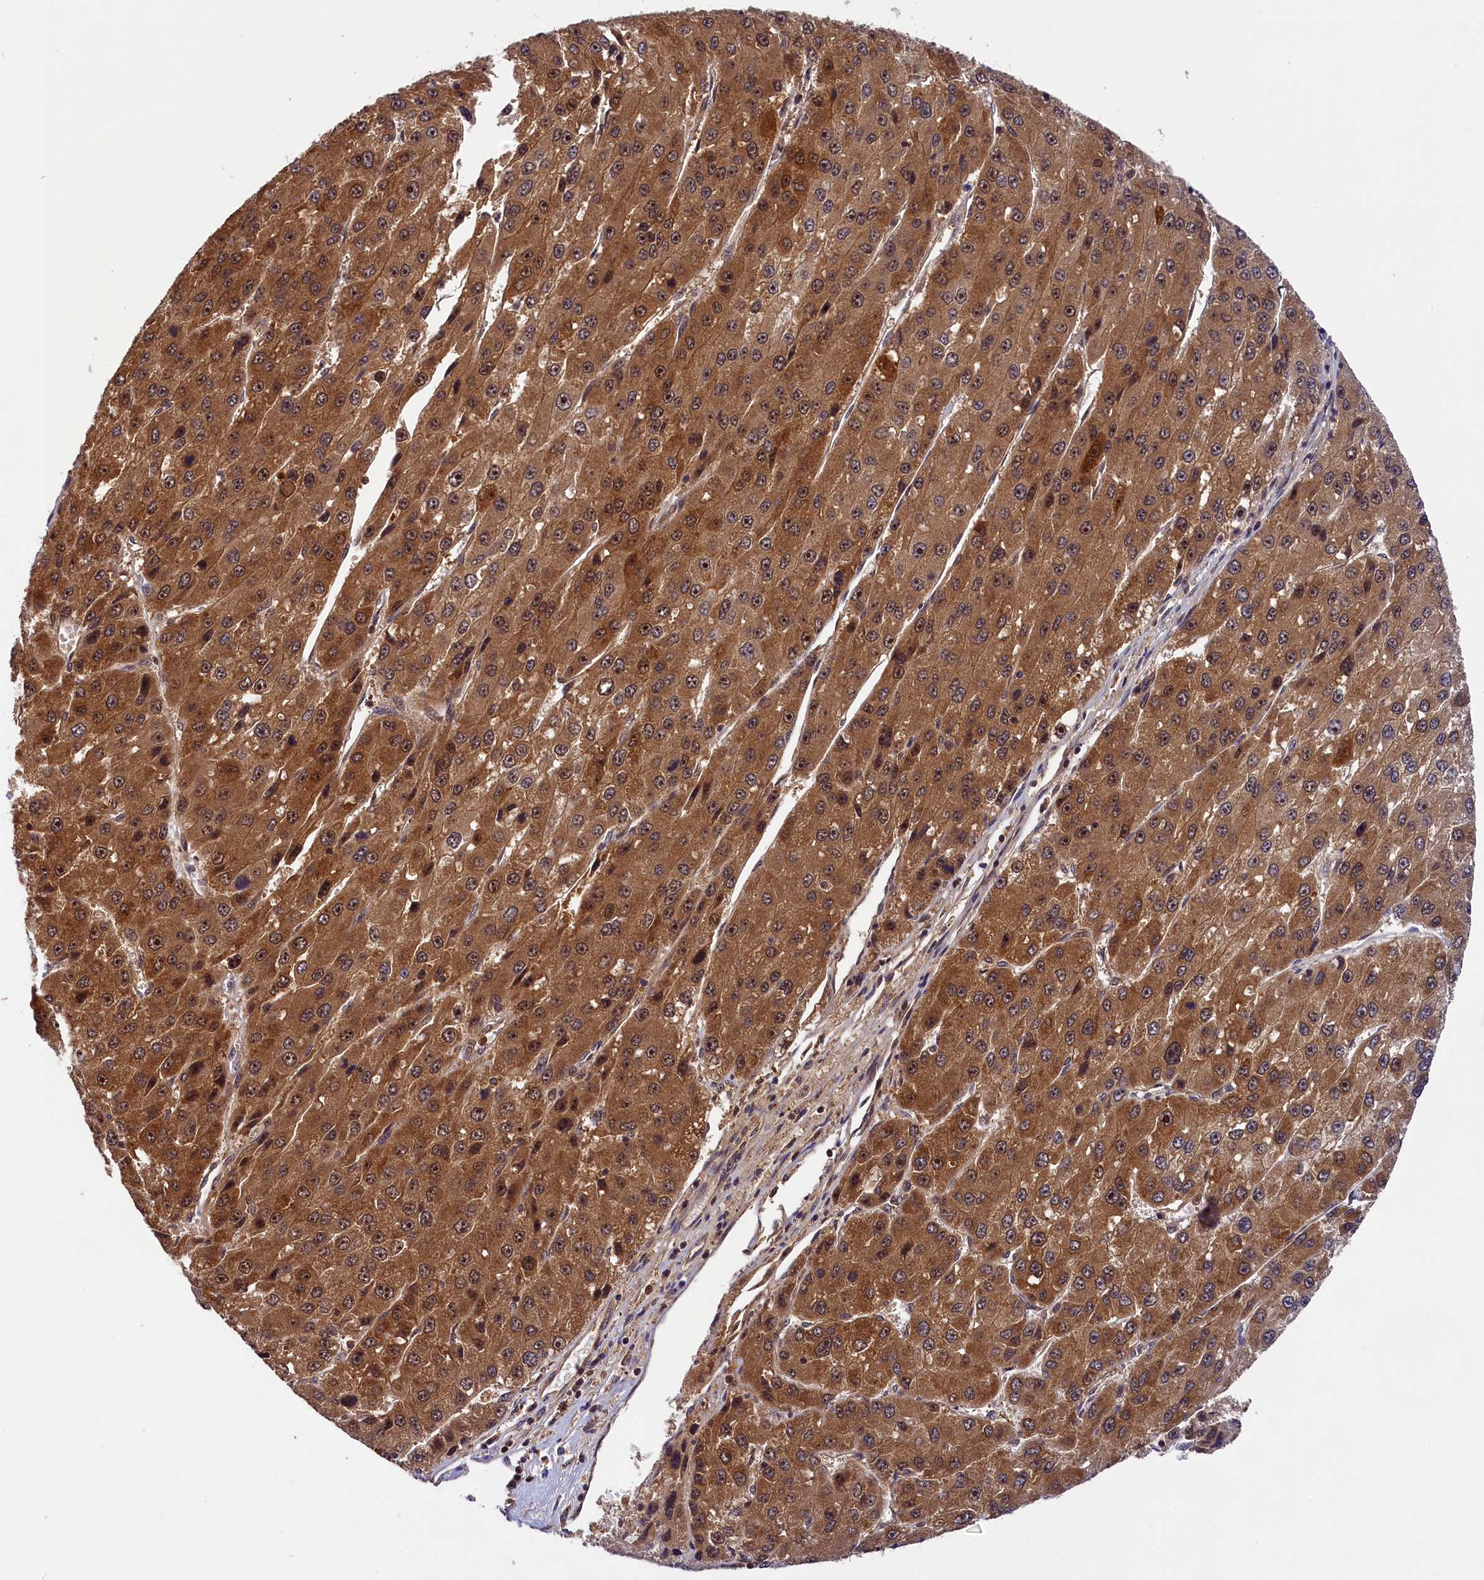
{"staining": {"intensity": "moderate", "quantity": ">75%", "location": "cytoplasmic/membranous"}, "tissue": "liver cancer", "cell_type": "Tumor cells", "image_type": "cancer", "snomed": [{"axis": "morphology", "description": "Carcinoma, Hepatocellular, NOS"}, {"axis": "topography", "description": "Liver"}], "caption": "This is an image of immunohistochemistry (IHC) staining of liver cancer, which shows moderate staining in the cytoplasmic/membranous of tumor cells.", "gene": "EIF6", "patient": {"sex": "female", "age": 73}}